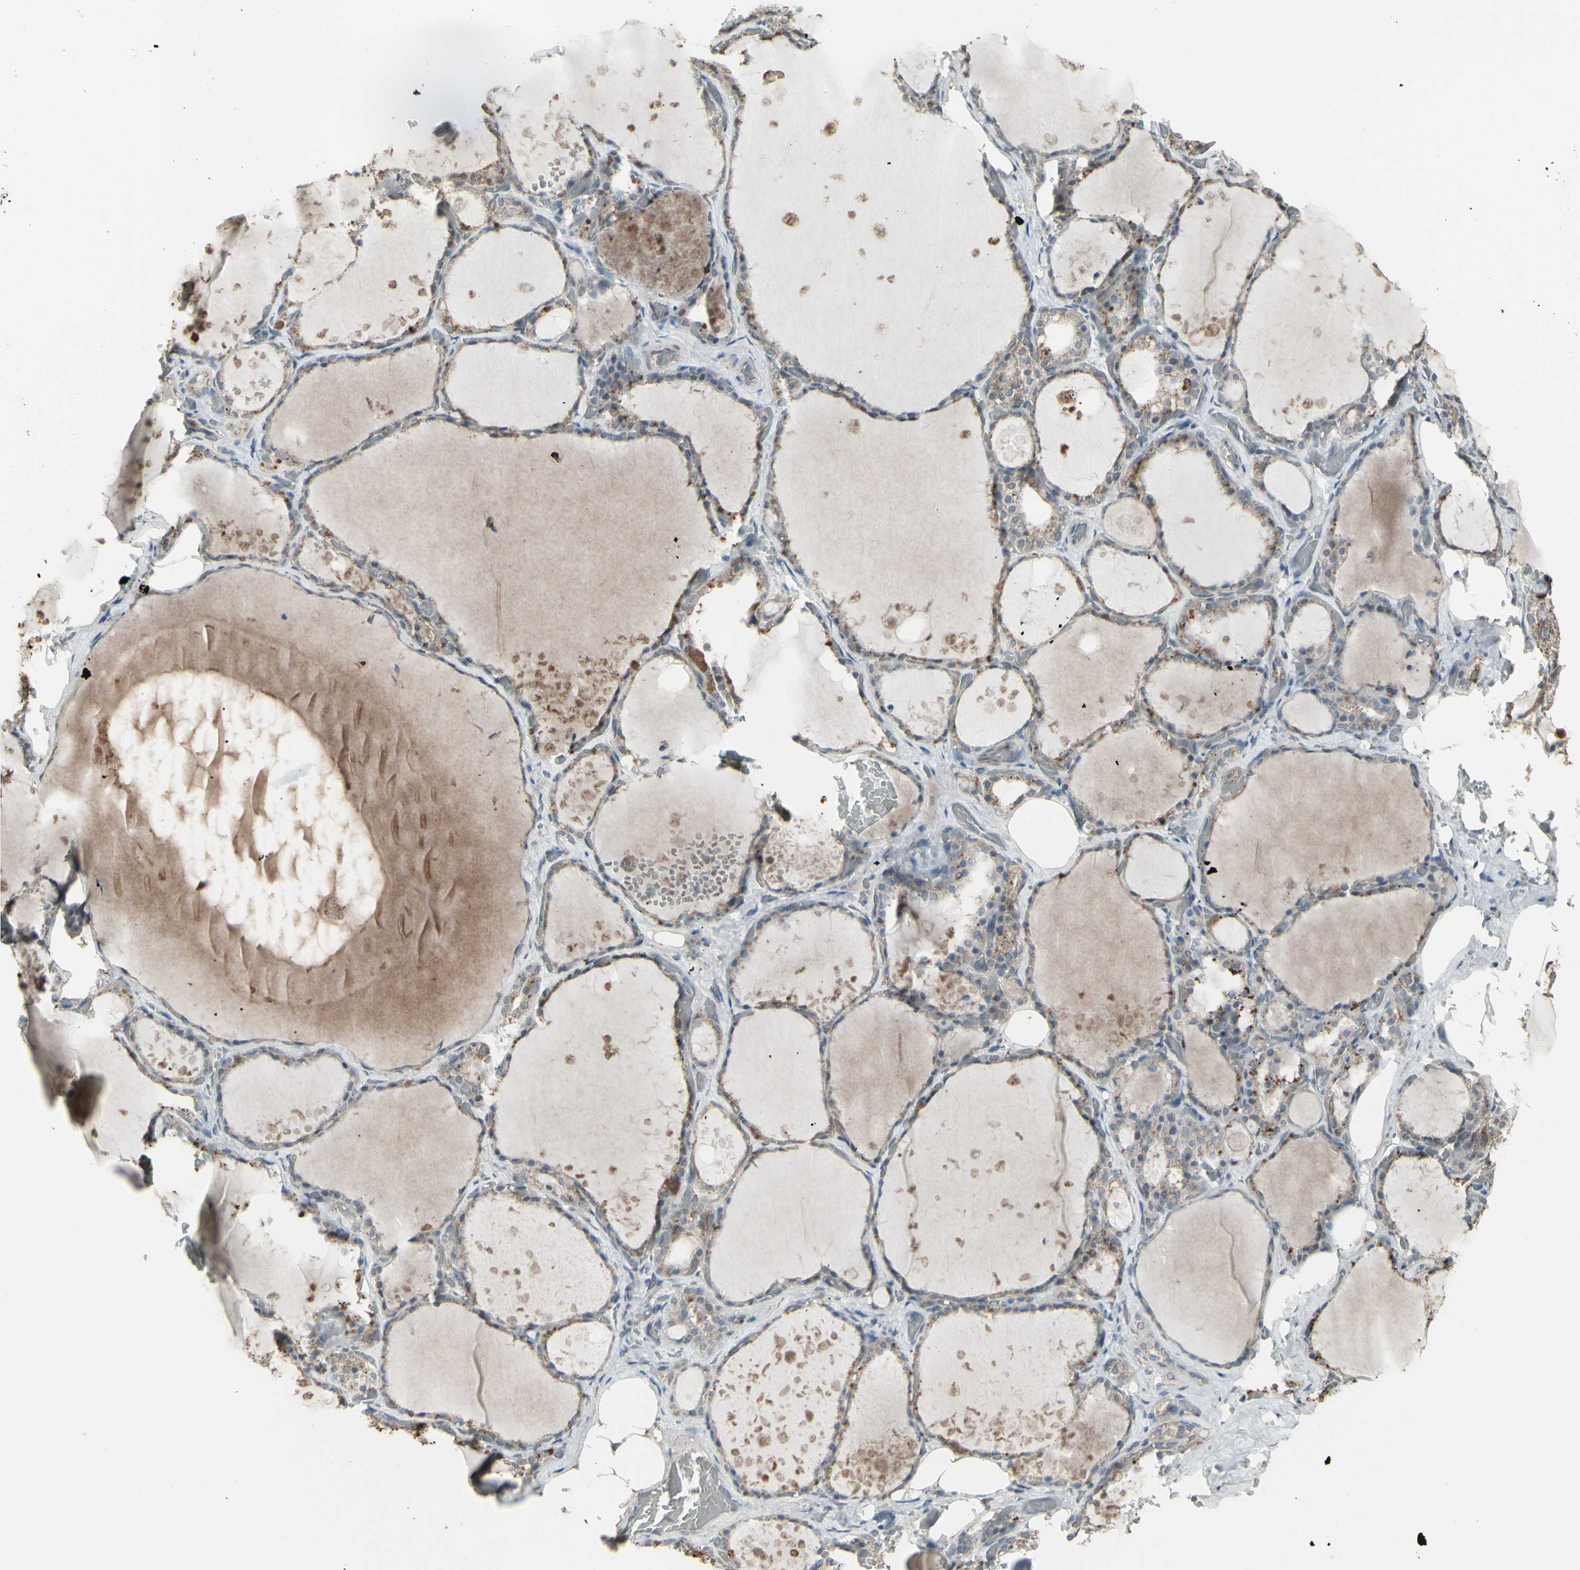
{"staining": {"intensity": "moderate", "quantity": ">75%", "location": "cytoplasmic/membranous"}, "tissue": "thyroid gland", "cell_type": "Glandular cells", "image_type": "normal", "snomed": [{"axis": "morphology", "description": "Normal tissue, NOS"}, {"axis": "topography", "description": "Thyroid gland"}], "caption": "Thyroid gland stained with DAB IHC shows medium levels of moderate cytoplasmic/membranous positivity in approximately >75% of glandular cells. The protein of interest is stained brown, and the nuclei are stained in blue (DAB IHC with brightfield microscopy, high magnification).", "gene": "ENSG00000285526", "patient": {"sex": "male", "age": 61}}